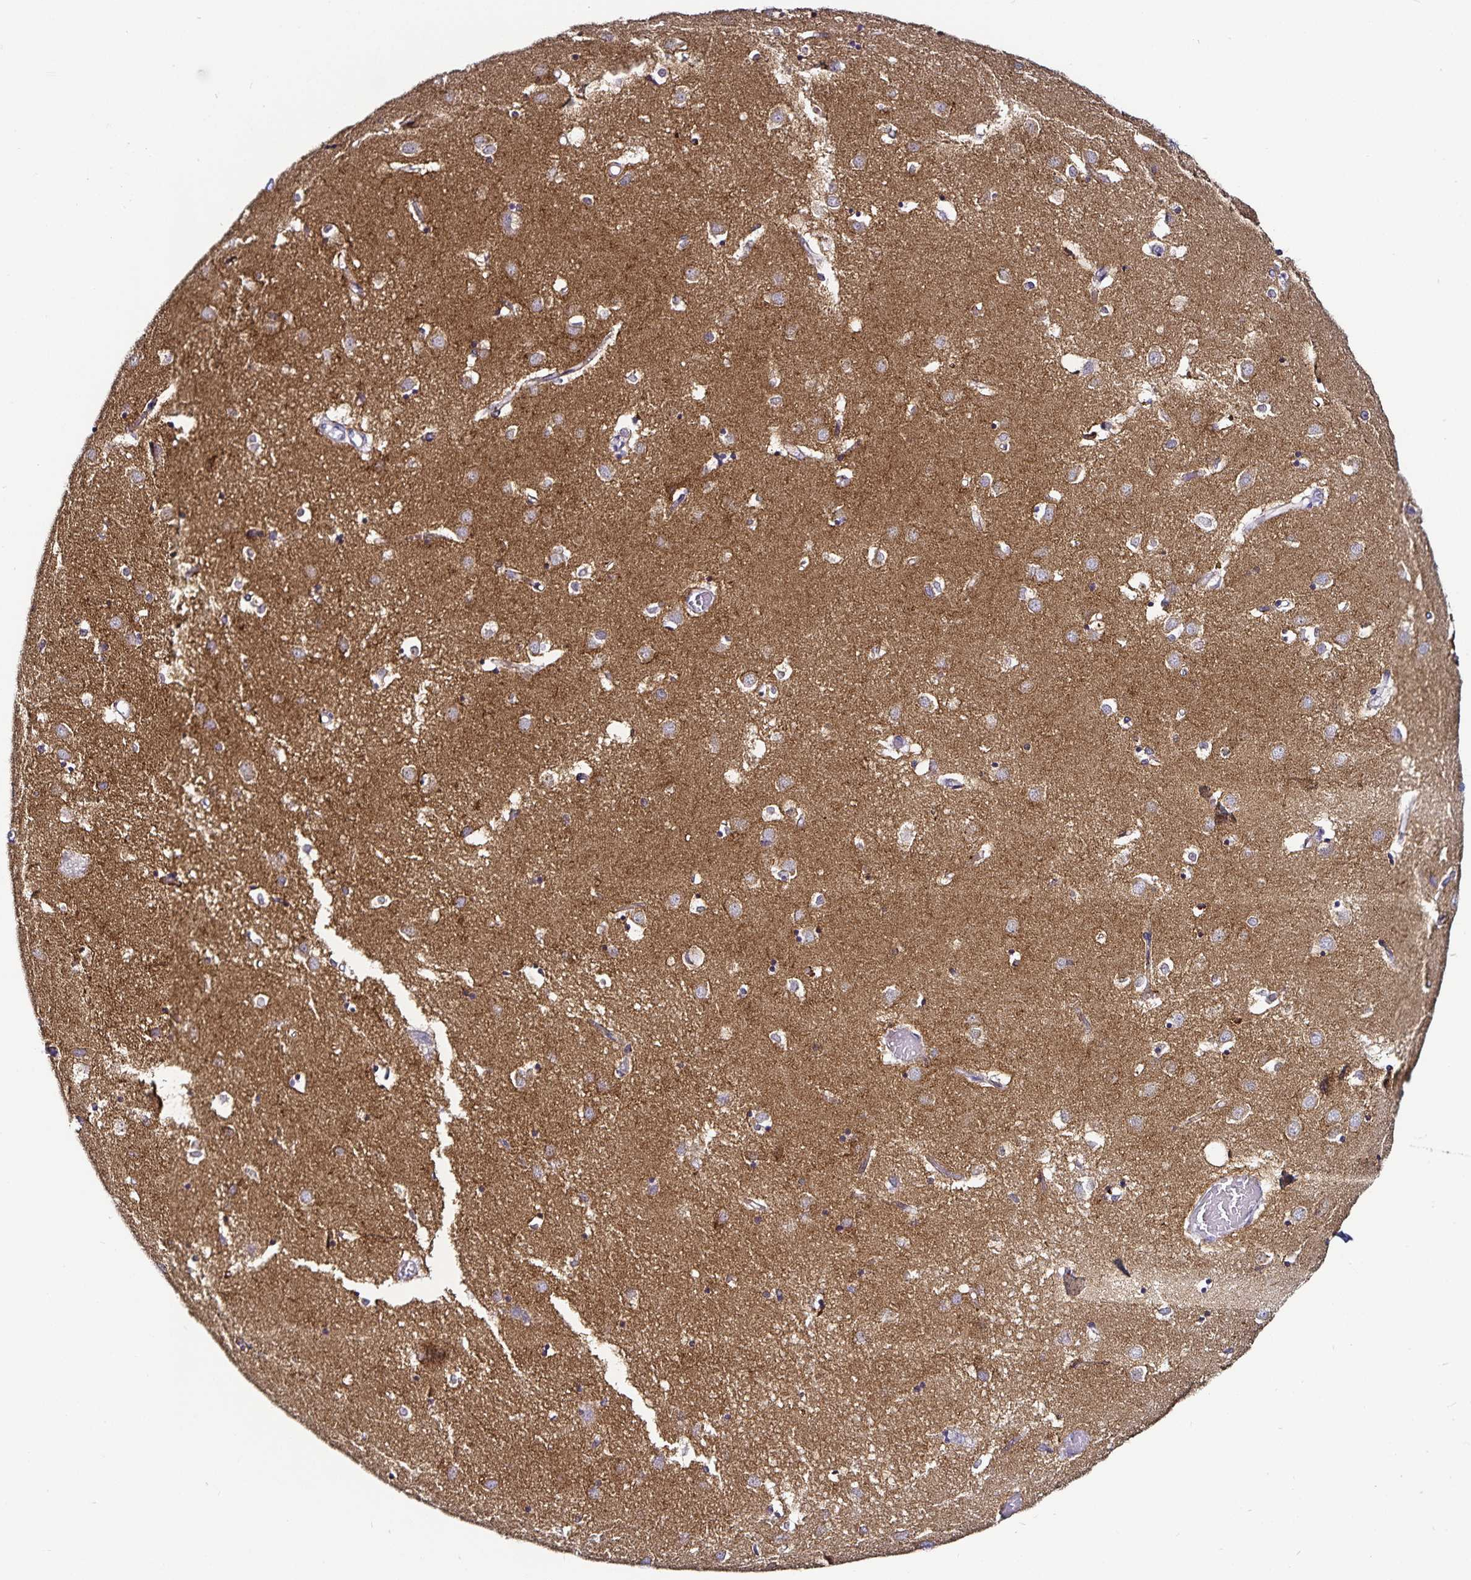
{"staining": {"intensity": "negative", "quantity": "none", "location": "none"}, "tissue": "caudate", "cell_type": "Glial cells", "image_type": "normal", "snomed": [{"axis": "morphology", "description": "Normal tissue, NOS"}, {"axis": "topography", "description": "Lateral ventricle wall"}], "caption": "Protein analysis of unremarkable caudate displays no significant staining in glial cells.", "gene": "TSPAN7", "patient": {"sex": "male", "age": 54}}